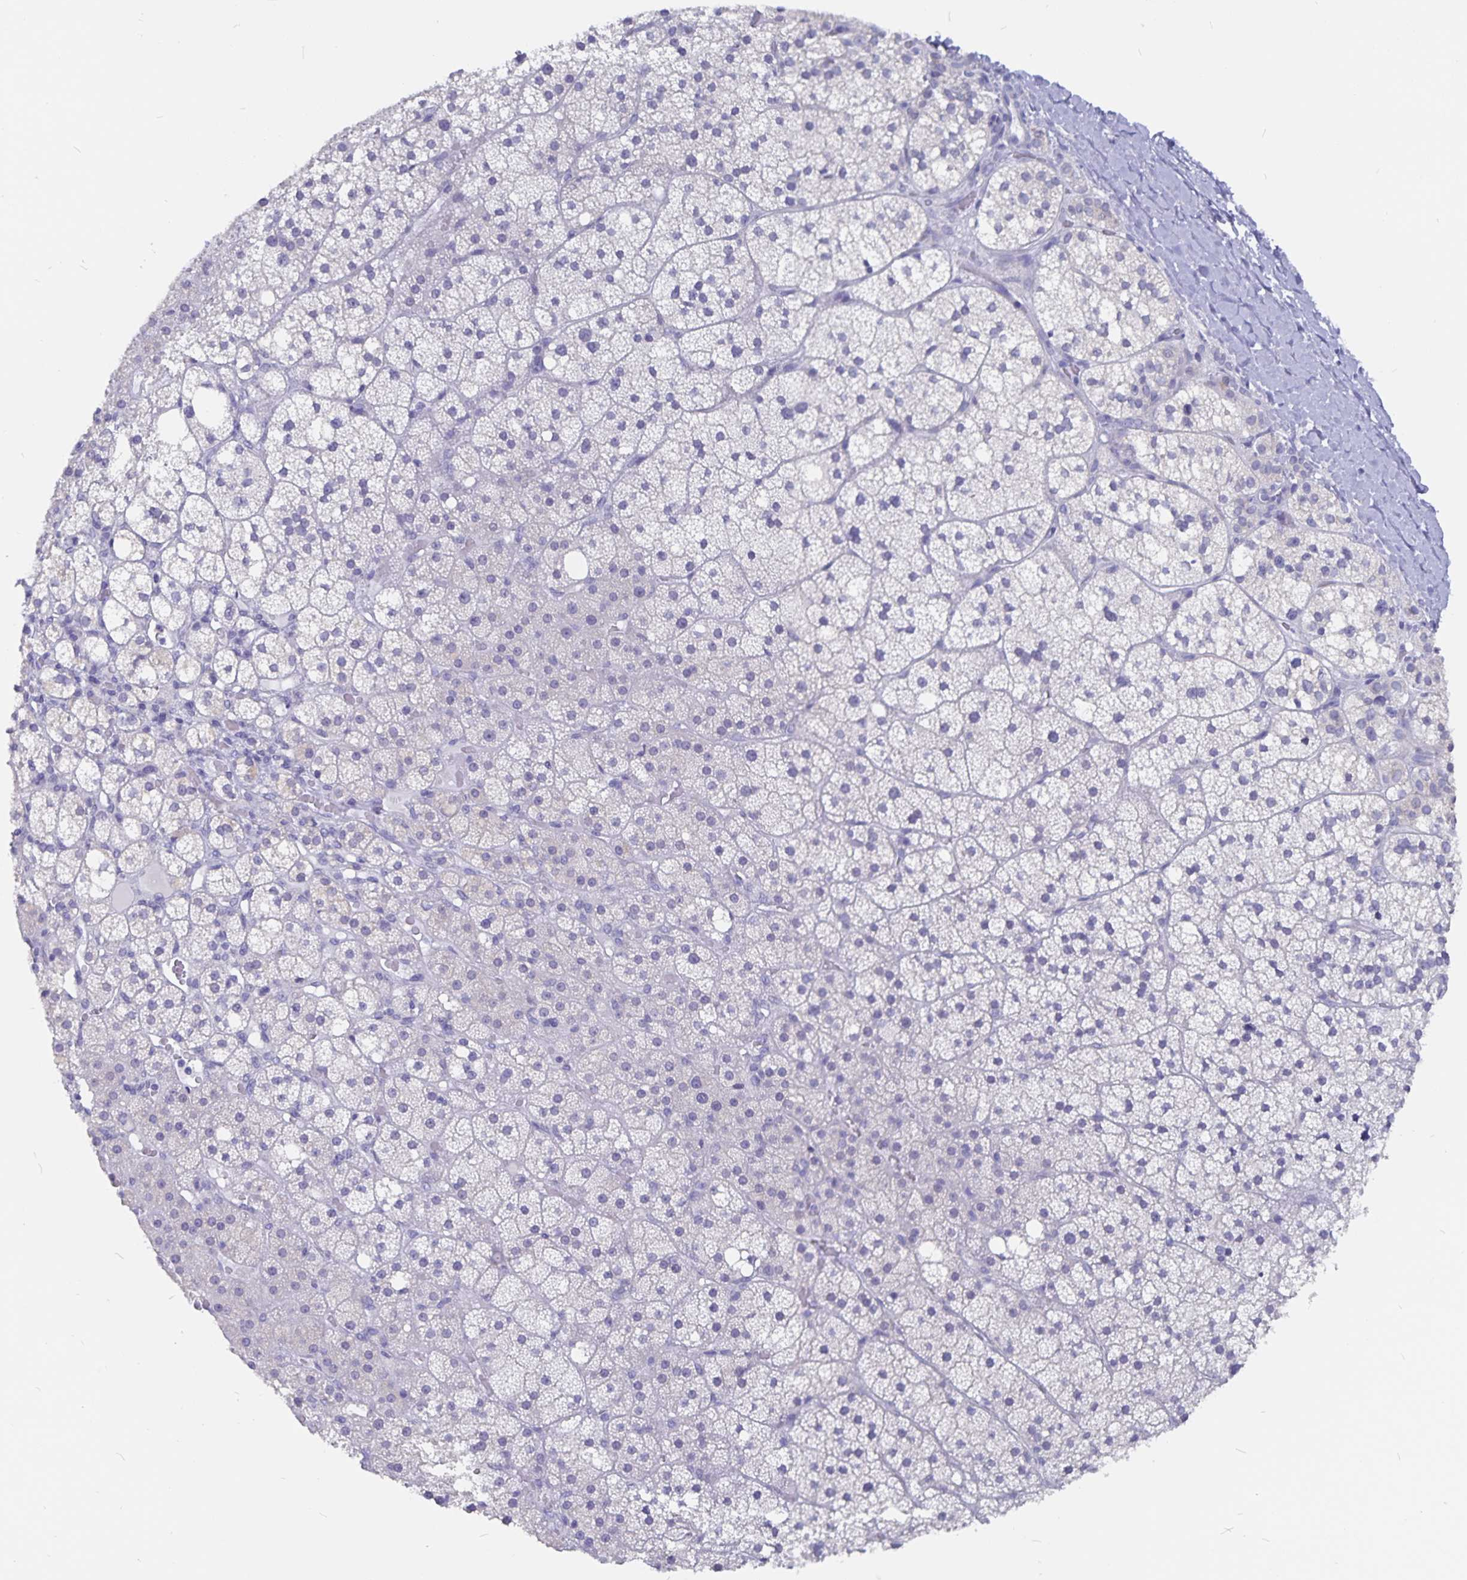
{"staining": {"intensity": "negative", "quantity": "none", "location": "none"}, "tissue": "adrenal gland", "cell_type": "Glandular cells", "image_type": "normal", "snomed": [{"axis": "morphology", "description": "Normal tissue, NOS"}, {"axis": "topography", "description": "Adrenal gland"}], "caption": "Immunohistochemistry (IHC) histopathology image of normal adrenal gland: human adrenal gland stained with DAB reveals no significant protein staining in glandular cells. (Immunohistochemistry, brightfield microscopy, high magnification).", "gene": "SNTN", "patient": {"sex": "male", "age": 53}}